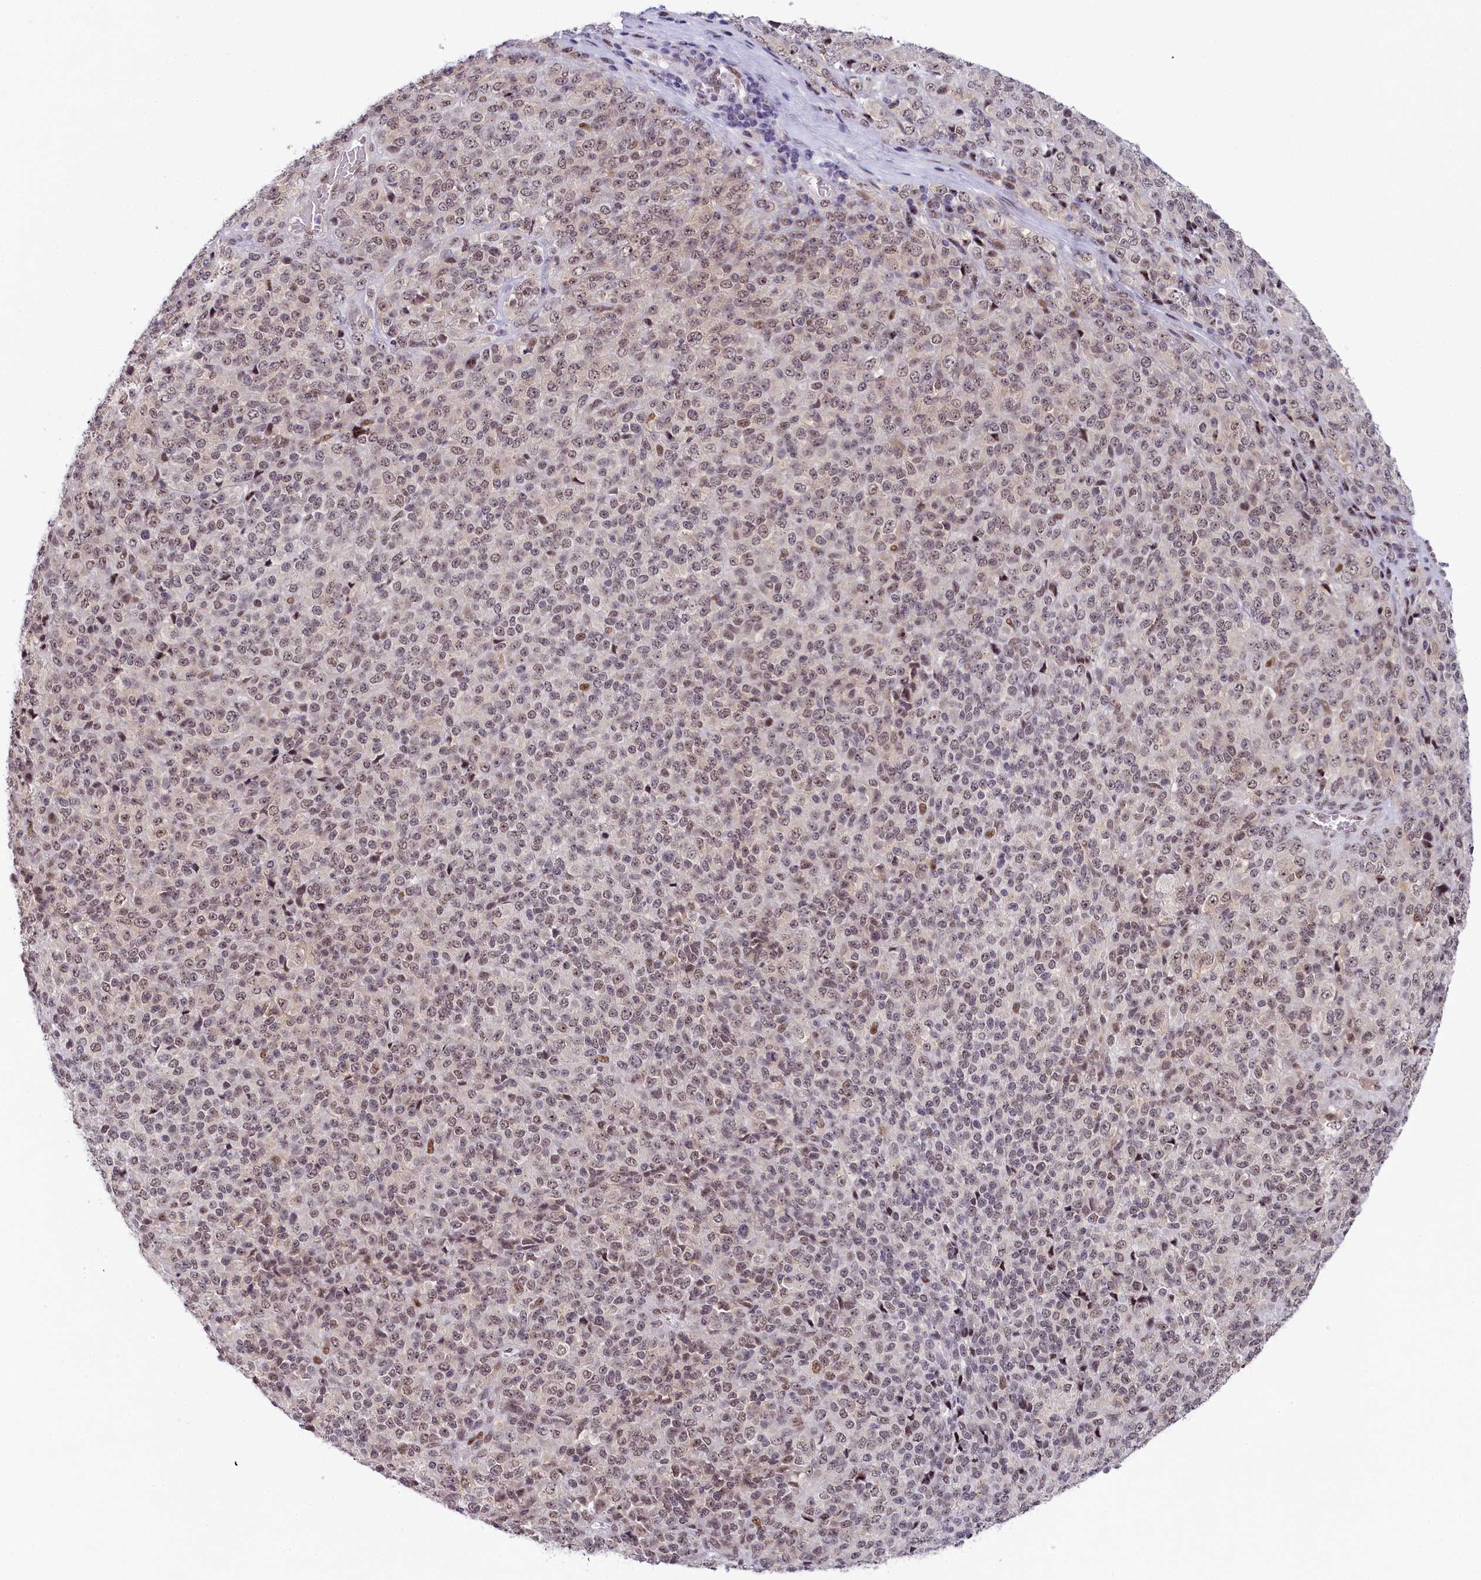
{"staining": {"intensity": "moderate", "quantity": ">75%", "location": "nuclear"}, "tissue": "melanoma", "cell_type": "Tumor cells", "image_type": "cancer", "snomed": [{"axis": "morphology", "description": "Malignant melanoma, Metastatic site"}, {"axis": "topography", "description": "Brain"}], "caption": "Protein analysis of malignant melanoma (metastatic site) tissue shows moderate nuclear positivity in about >75% of tumor cells.", "gene": "SEC31B", "patient": {"sex": "female", "age": 56}}